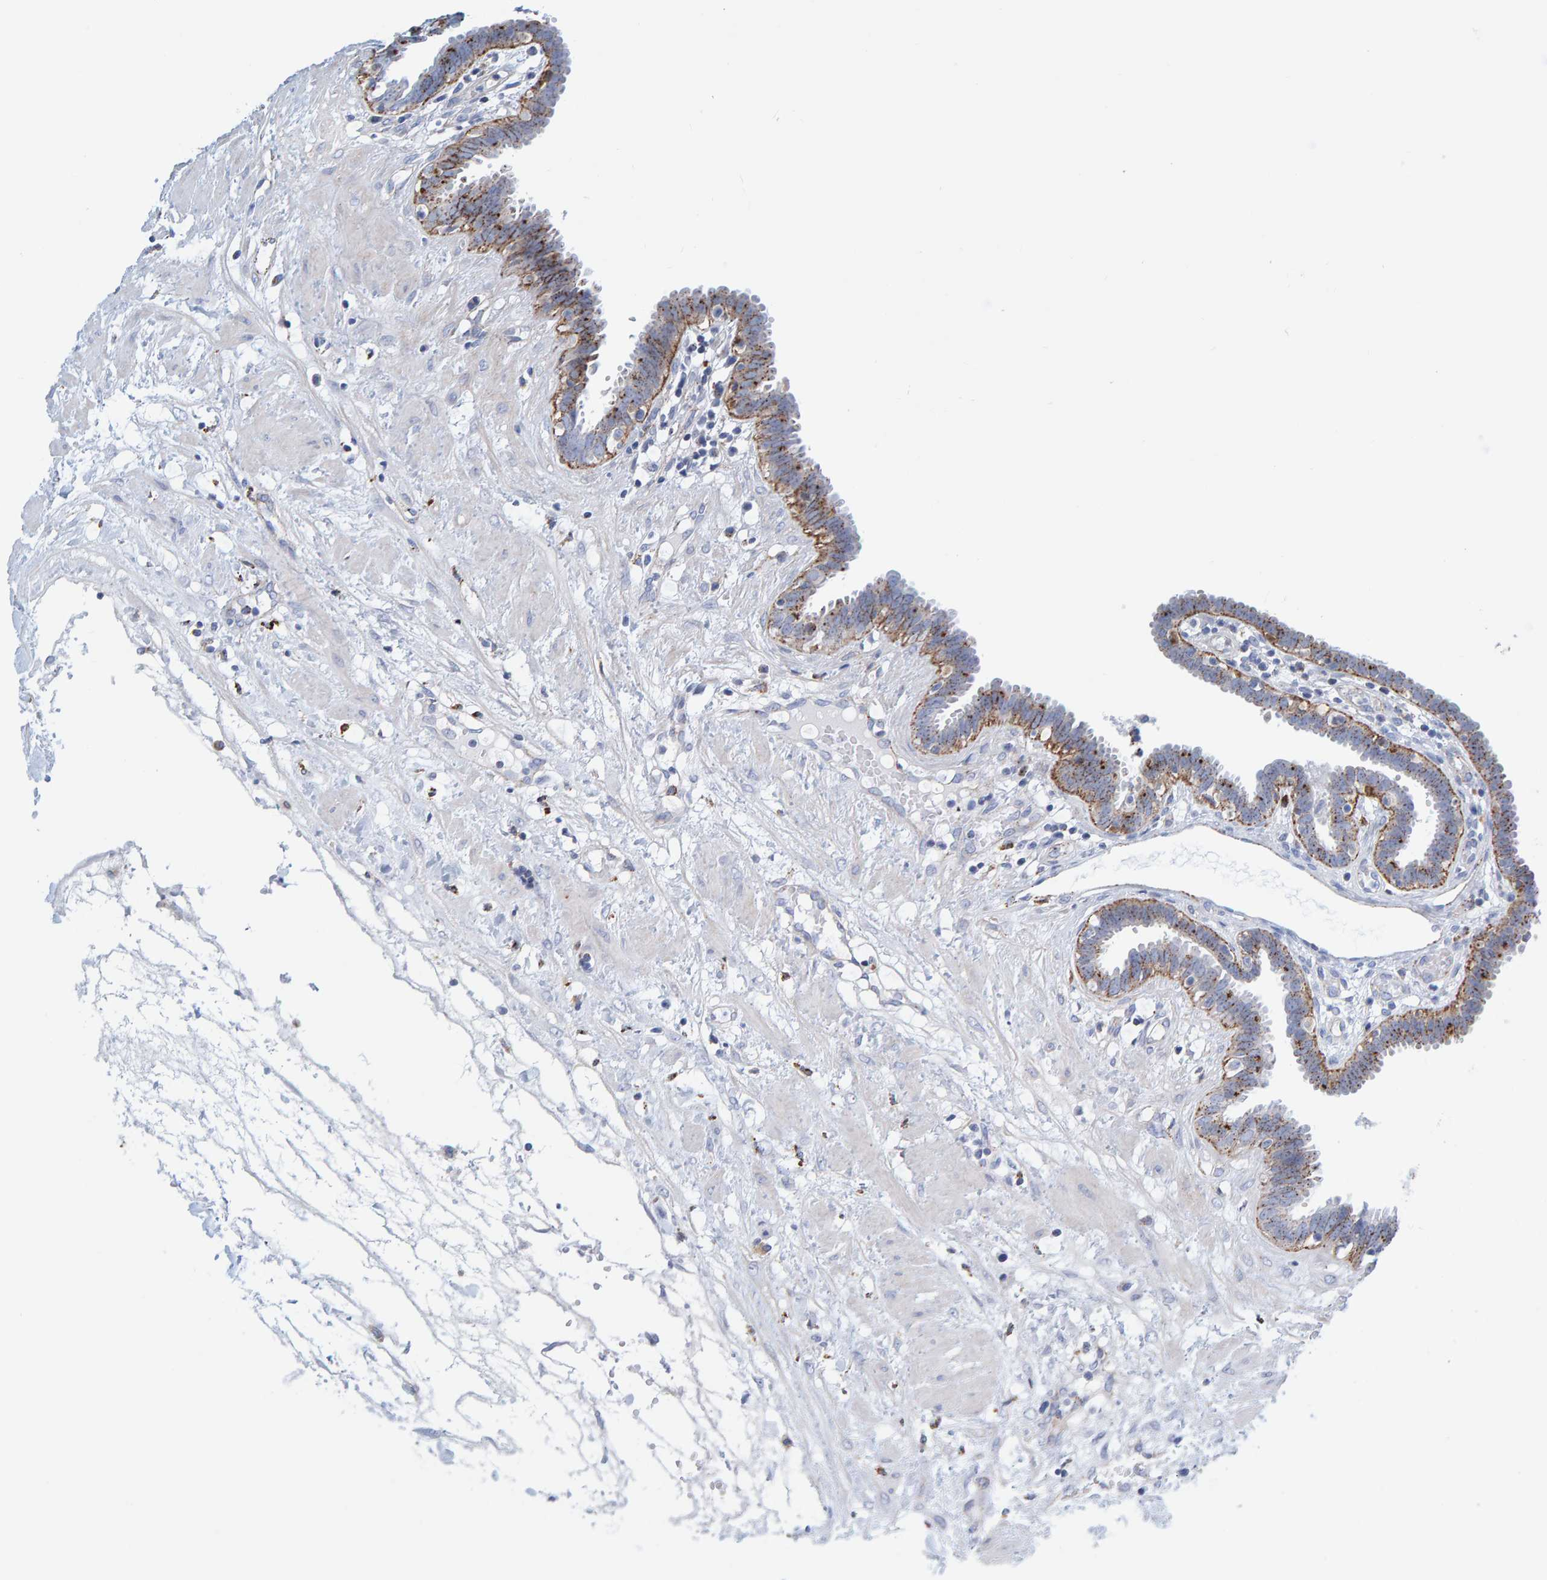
{"staining": {"intensity": "moderate", "quantity": ">75%", "location": "cytoplasmic/membranous"}, "tissue": "fallopian tube", "cell_type": "Glandular cells", "image_type": "normal", "snomed": [{"axis": "morphology", "description": "Normal tissue, NOS"}, {"axis": "topography", "description": "Fallopian tube"}, {"axis": "topography", "description": "Placenta"}], "caption": "High-power microscopy captured an immunohistochemistry (IHC) photomicrograph of normal fallopian tube, revealing moderate cytoplasmic/membranous positivity in approximately >75% of glandular cells. (DAB (3,3'-diaminobenzidine) IHC, brown staining for protein, blue staining for nuclei).", "gene": "BIN3", "patient": {"sex": "female", "age": 32}}